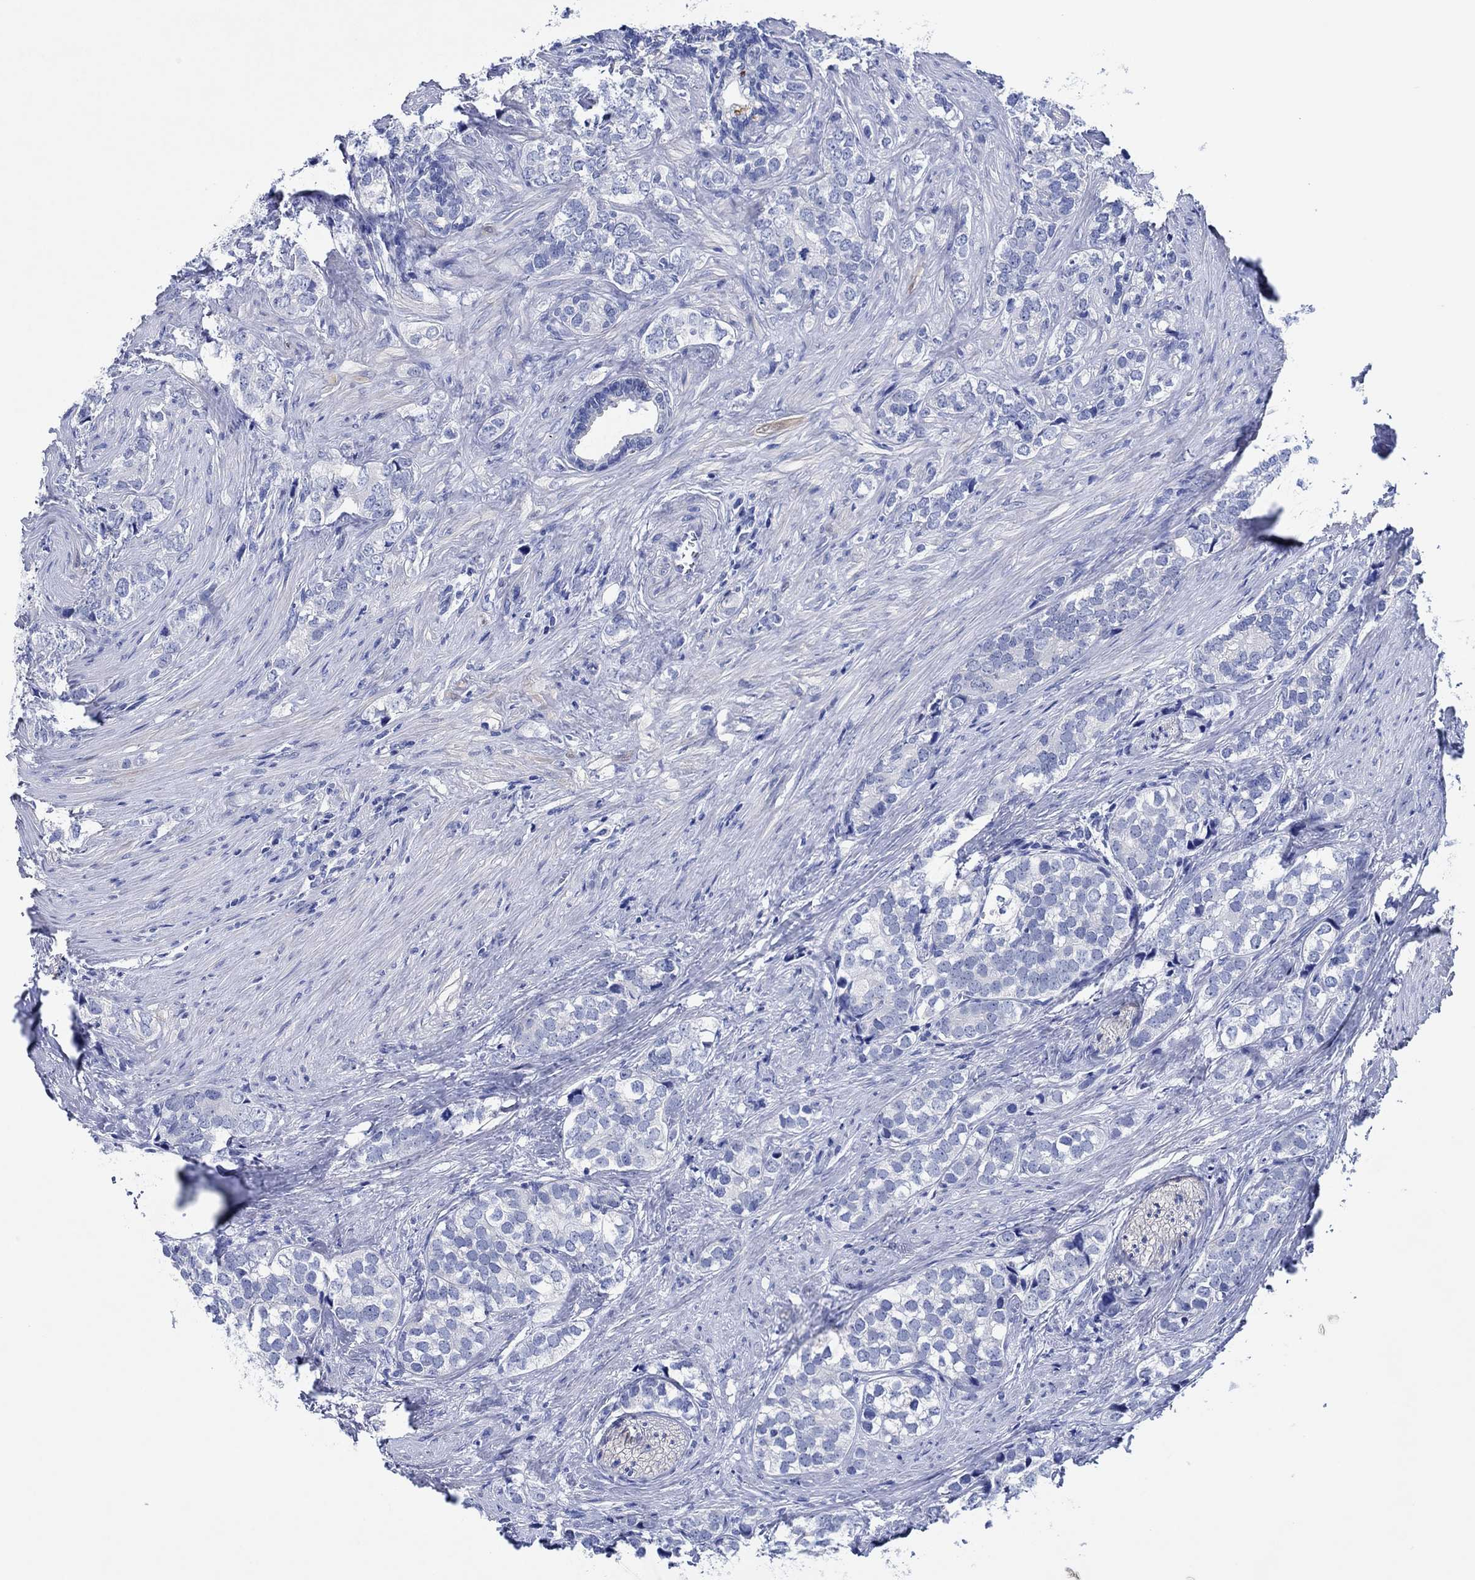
{"staining": {"intensity": "negative", "quantity": "none", "location": "none"}, "tissue": "prostate cancer", "cell_type": "Tumor cells", "image_type": "cancer", "snomed": [{"axis": "morphology", "description": "Adenocarcinoma, NOS"}, {"axis": "topography", "description": "Prostate and seminal vesicle, NOS"}], "caption": "Tumor cells are negative for protein expression in human adenocarcinoma (prostate).", "gene": "CPNE6", "patient": {"sex": "male", "age": 63}}